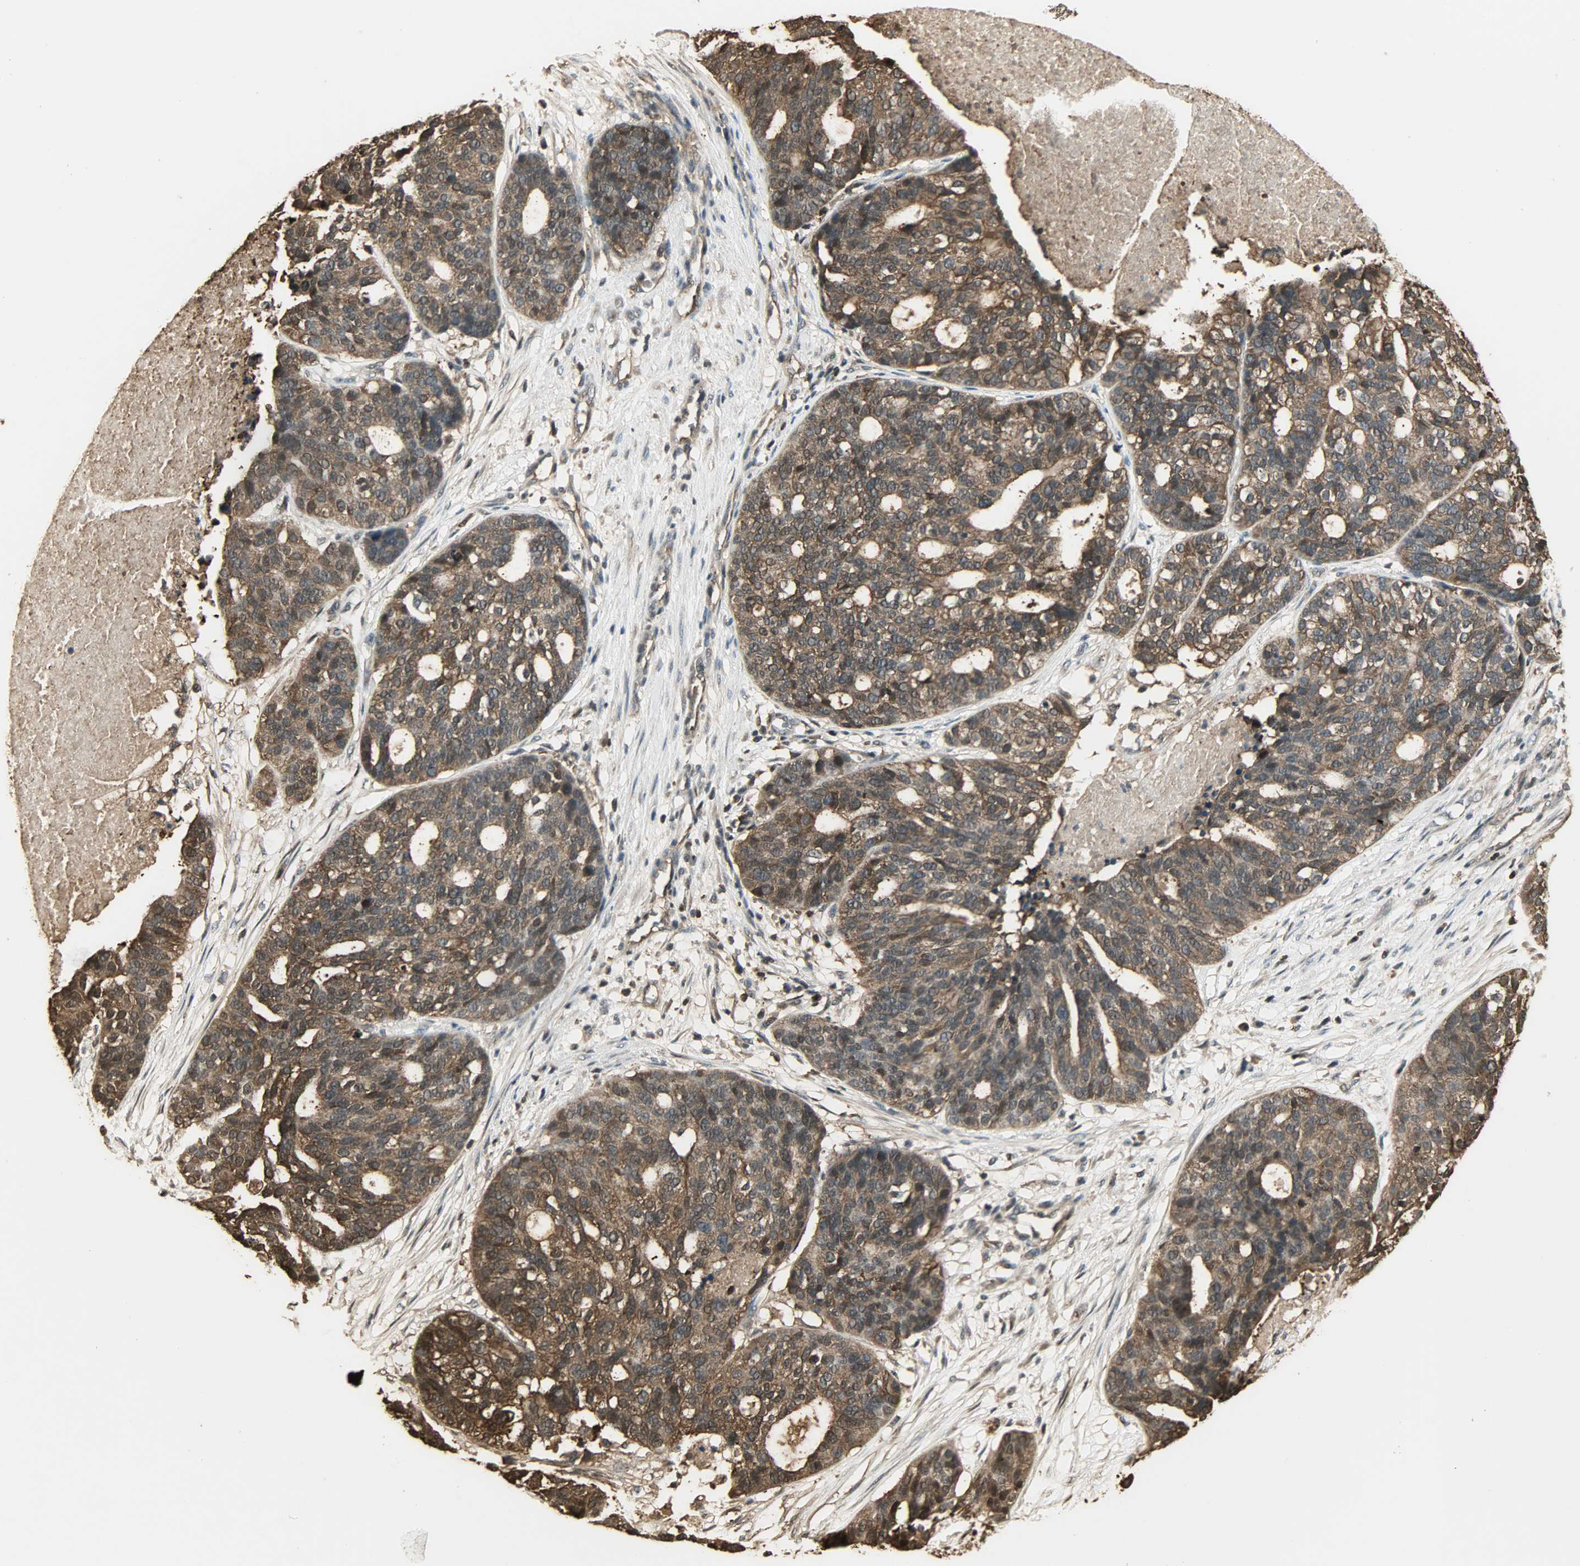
{"staining": {"intensity": "moderate", "quantity": ">75%", "location": "cytoplasmic/membranous,nuclear"}, "tissue": "ovarian cancer", "cell_type": "Tumor cells", "image_type": "cancer", "snomed": [{"axis": "morphology", "description": "Cystadenocarcinoma, serous, NOS"}, {"axis": "topography", "description": "Ovary"}], "caption": "This is an image of immunohistochemistry staining of serous cystadenocarcinoma (ovarian), which shows moderate positivity in the cytoplasmic/membranous and nuclear of tumor cells.", "gene": "YWHAZ", "patient": {"sex": "female", "age": 59}}